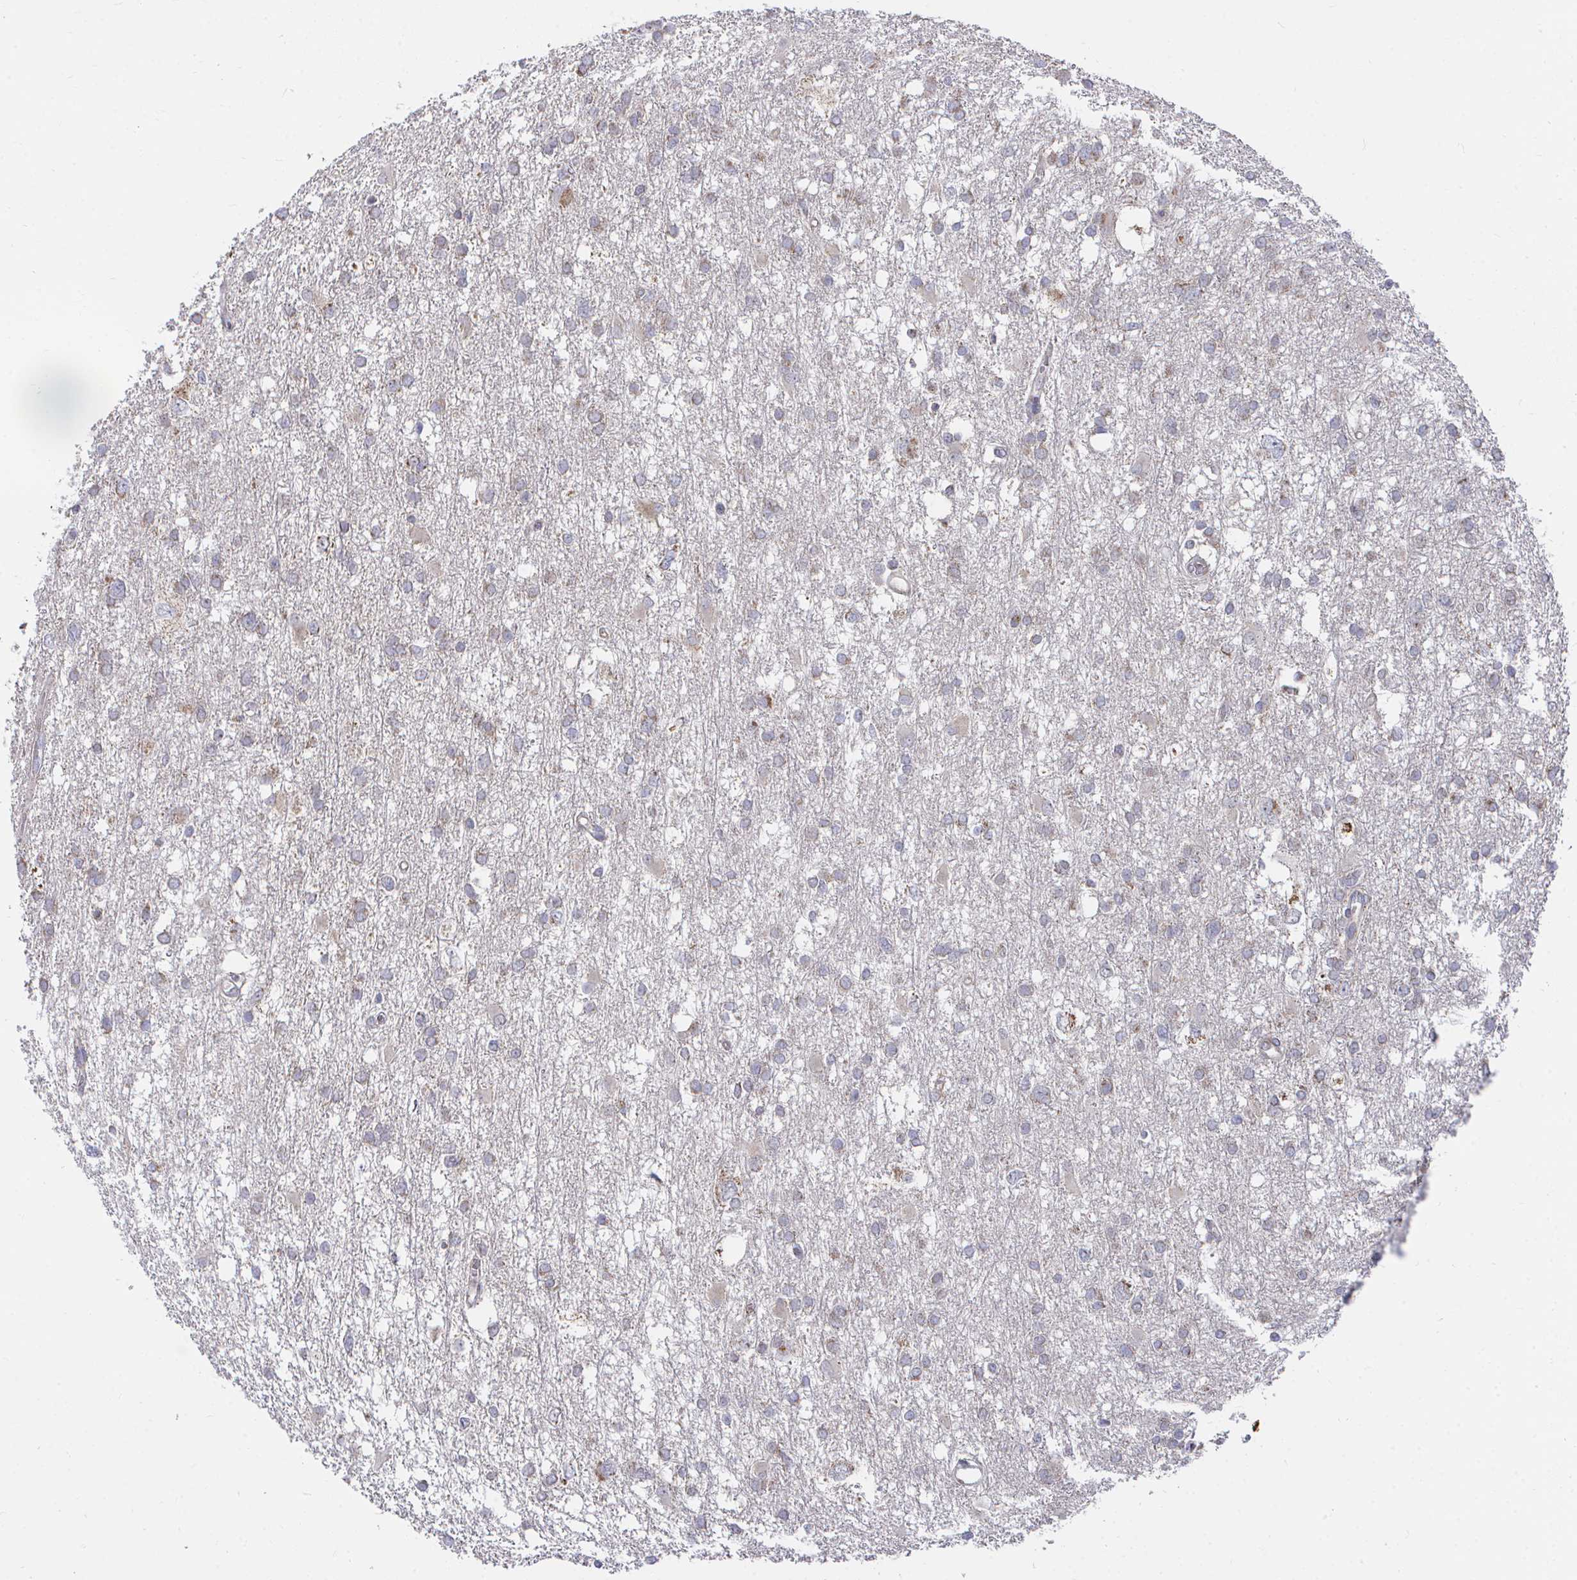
{"staining": {"intensity": "weak", "quantity": "<25%", "location": "cytoplasmic/membranous"}, "tissue": "glioma", "cell_type": "Tumor cells", "image_type": "cancer", "snomed": [{"axis": "morphology", "description": "Glioma, malignant, High grade"}, {"axis": "topography", "description": "Brain"}], "caption": "Immunohistochemistry micrograph of human malignant glioma (high-grade) stained for a protein (brown), which demonstrates no staining in tumor cells.", "gene": "PEX3", "patient": {"sex": "male", "age": 61}}